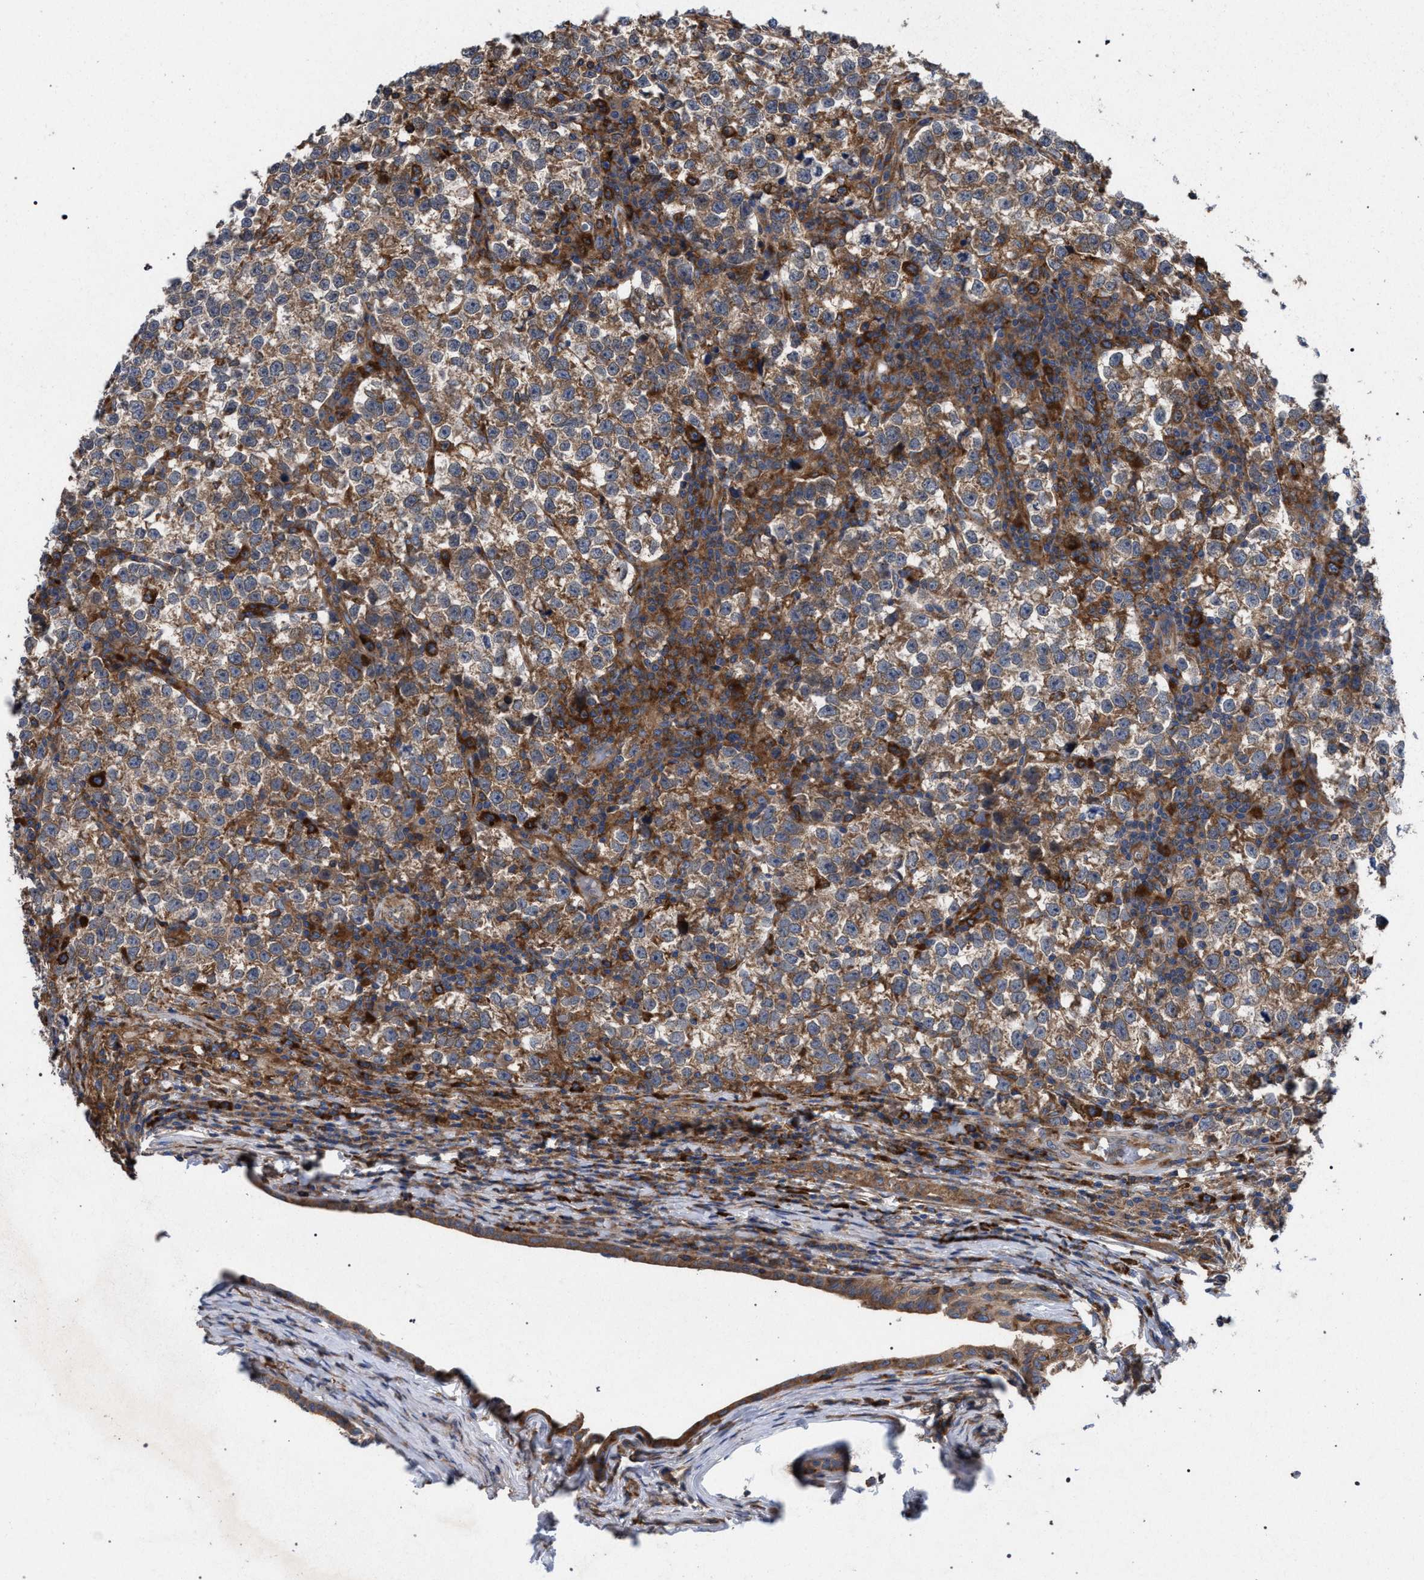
{"staining": {"intensity": "moderate", "quantity": ">75%", "location": "cytoplasmic/membranous"}, "tissue": "testis cancer", "cell_type": "Tumor cells", "image_type": "cancer", "snomed": [{"axis": "morphology", "description": "Normal tissue, NOS"}, {"axis": "morphology", "description": "Seminoma, NOS"}, {"axis": "topography", "description": "Testis"}], "caption": "A brown stain highlights moderate cytoplasmic/membranous positivity of a protein in testis cancer (seminoma) tumor cells. The protein of interest is shown in brown color, while the nuclei are stained blue.", "gene": "CDR2L", "patient": {"sex": "male", "age": 43}}